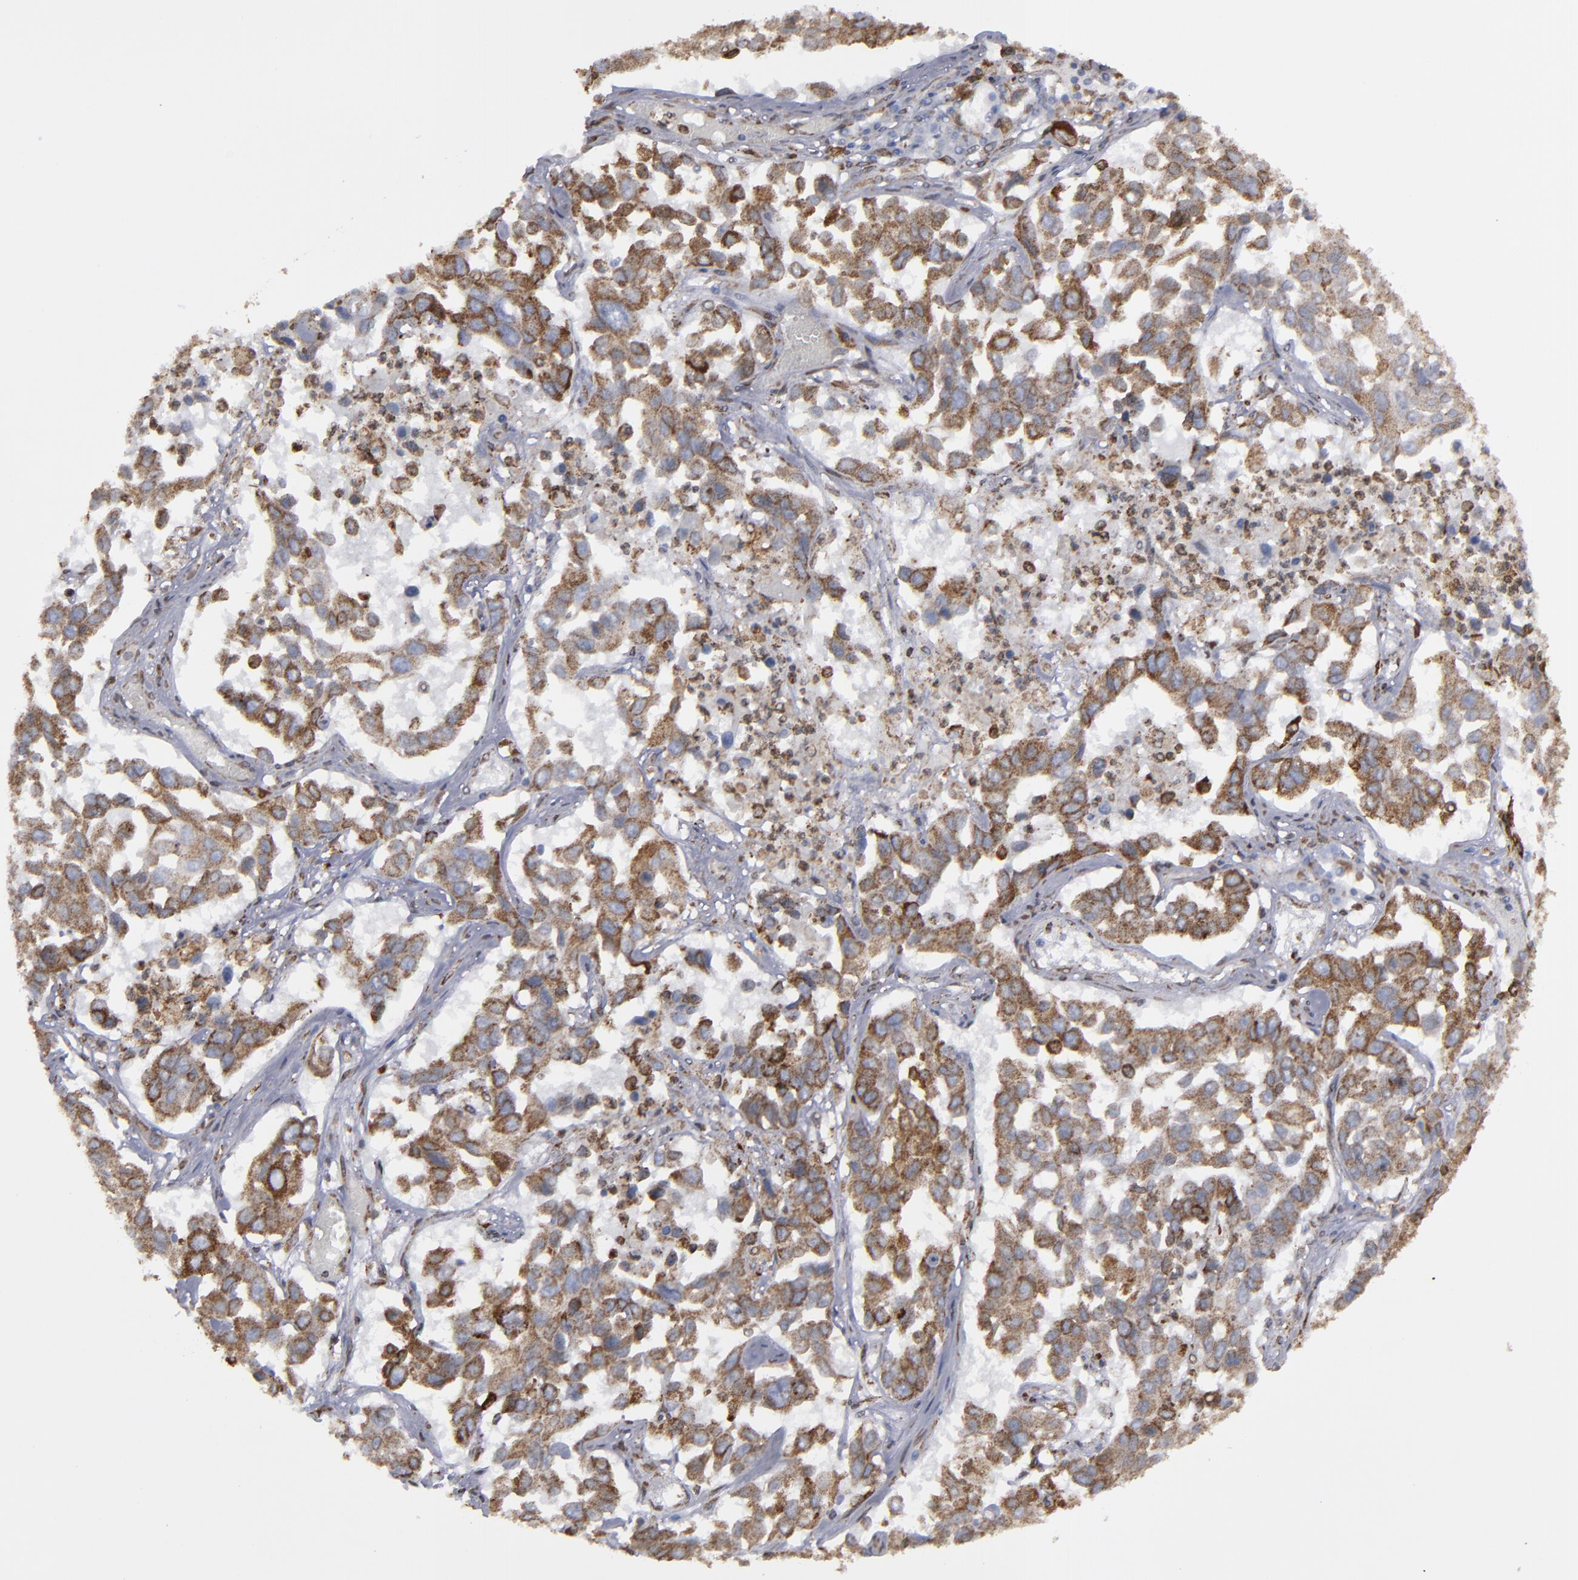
{"staining": {"intensity": "strong", "quantity": ">75%", "location": "cytoplasmic/membranous"}, "tissue": "lung cancer", "cell_type": "Tumor cells", "image_type": "cancer", "snomed": [{"axis": "morphology", "description": "Squamous cell carcinoma, NOS"}, {"axis": "topography", "description": "Lung"}], "caption": "Lung cancer stained with DAB (3,3'-diaminobenzidine) immunohistochemistry shows high levels of strong cytoplasmic/membranous expression in approximately >75% of tumor cells. Using DAB (brown) and hematoxylin (blue) stains, captured at high magnification using brightfield microscopy.", "gene": "ERLIN2", "patient": {"sex": "male", "age": 71}}